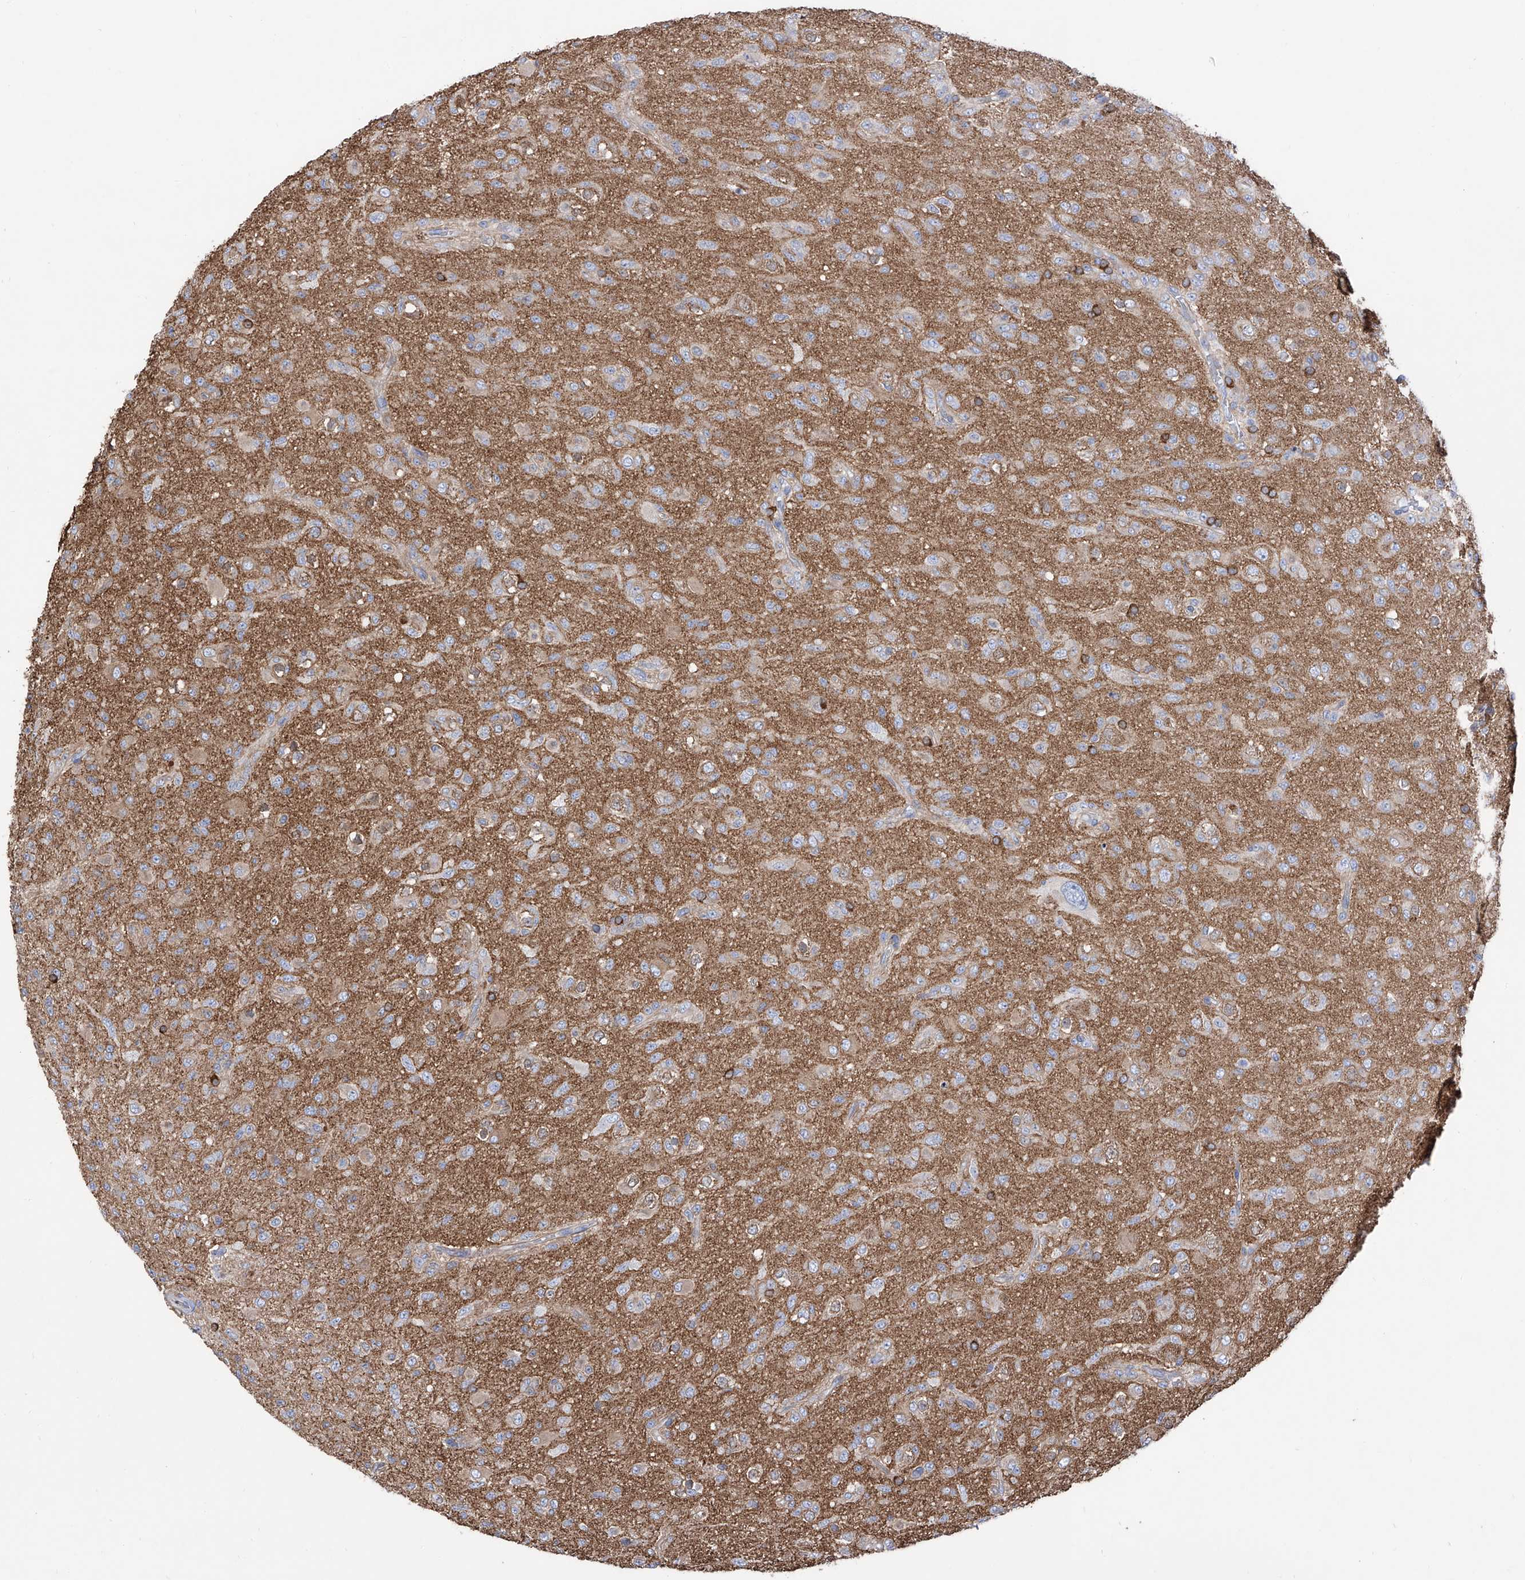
{"staining": {"intensity": "weak", "quantity": "<25%", "location": "cytoplasmic/membranous"}, "tissue": "glioma", "cell_type": "Tumor cells", "image_type": "cancer", "snomed": [{"axis": "morphology", "description": "Glioma, malignant, Low grade"}, {"axis": "topography", "description": "Brain"}], "caption": "Protein analysis of glioma exhibits no significant staining in tumor cells.", "gene": "ZNF653", "patient": {"sex": "male", "age": 65}}